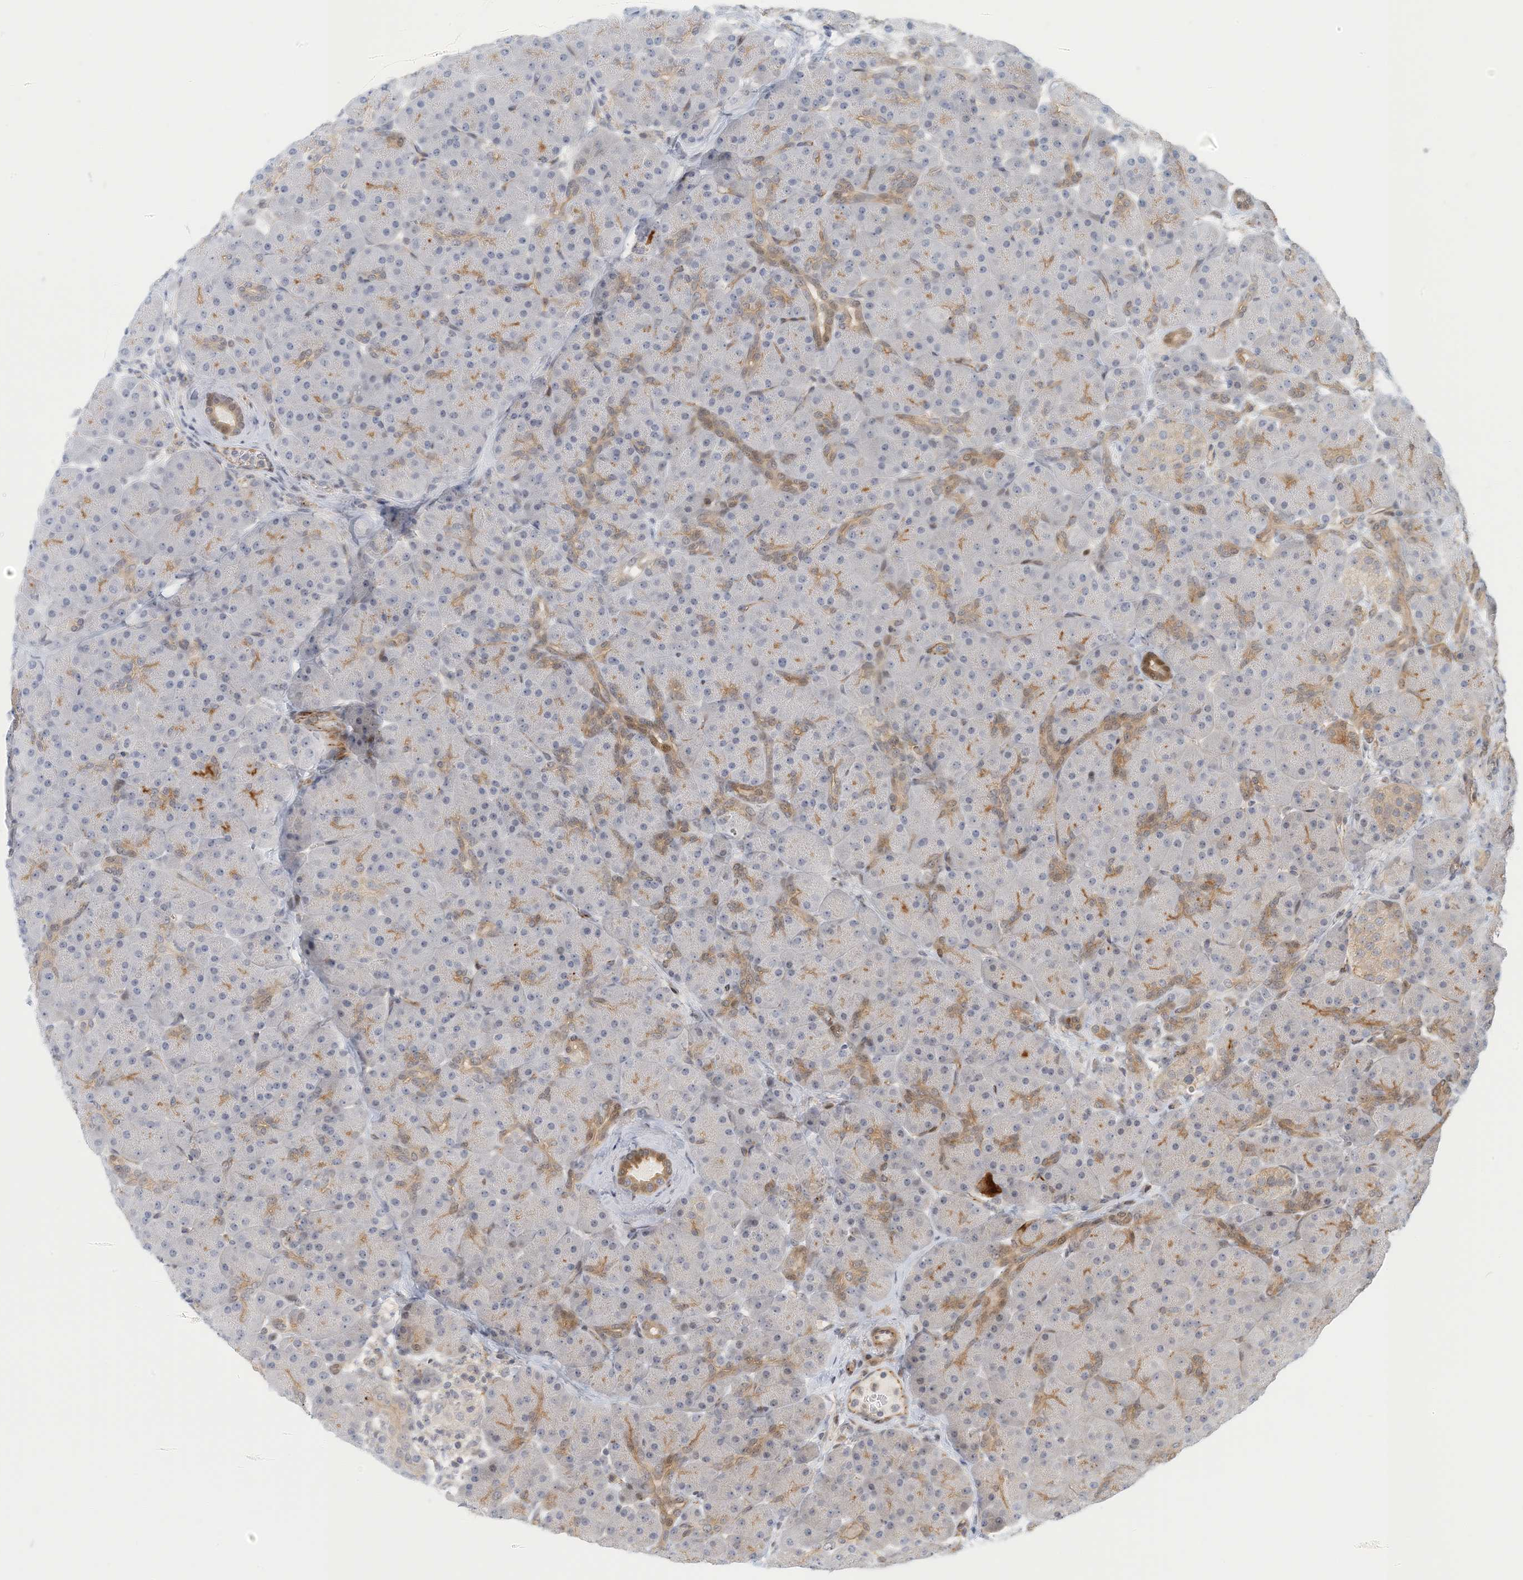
{"staining": {"intensity": "moderate", "quantity": "25%-75%", "location": "cytoplasmic/membranous"}, "tissue": "pancreas", "cell_type": "Exocrine glandular cells", "image_type": "normal", "snomed": [{"axis": "morphology", "description": "Normal tissue, NOS"}, {"axis": "topography", "description": "Pancreas"}], "caption": "Protein staining shows moderate cytoplasmic/membranous expression in approximately 25%-75% of exocrine glandular cells in unremarkable pancreas. The staining is performed using DAB brown chromogen to label protein expression. The nuclei are counter-stained blue using hematoxylin.", "gene": "MAPKBP1", "patient": {"sex": "male", "age": 66}}